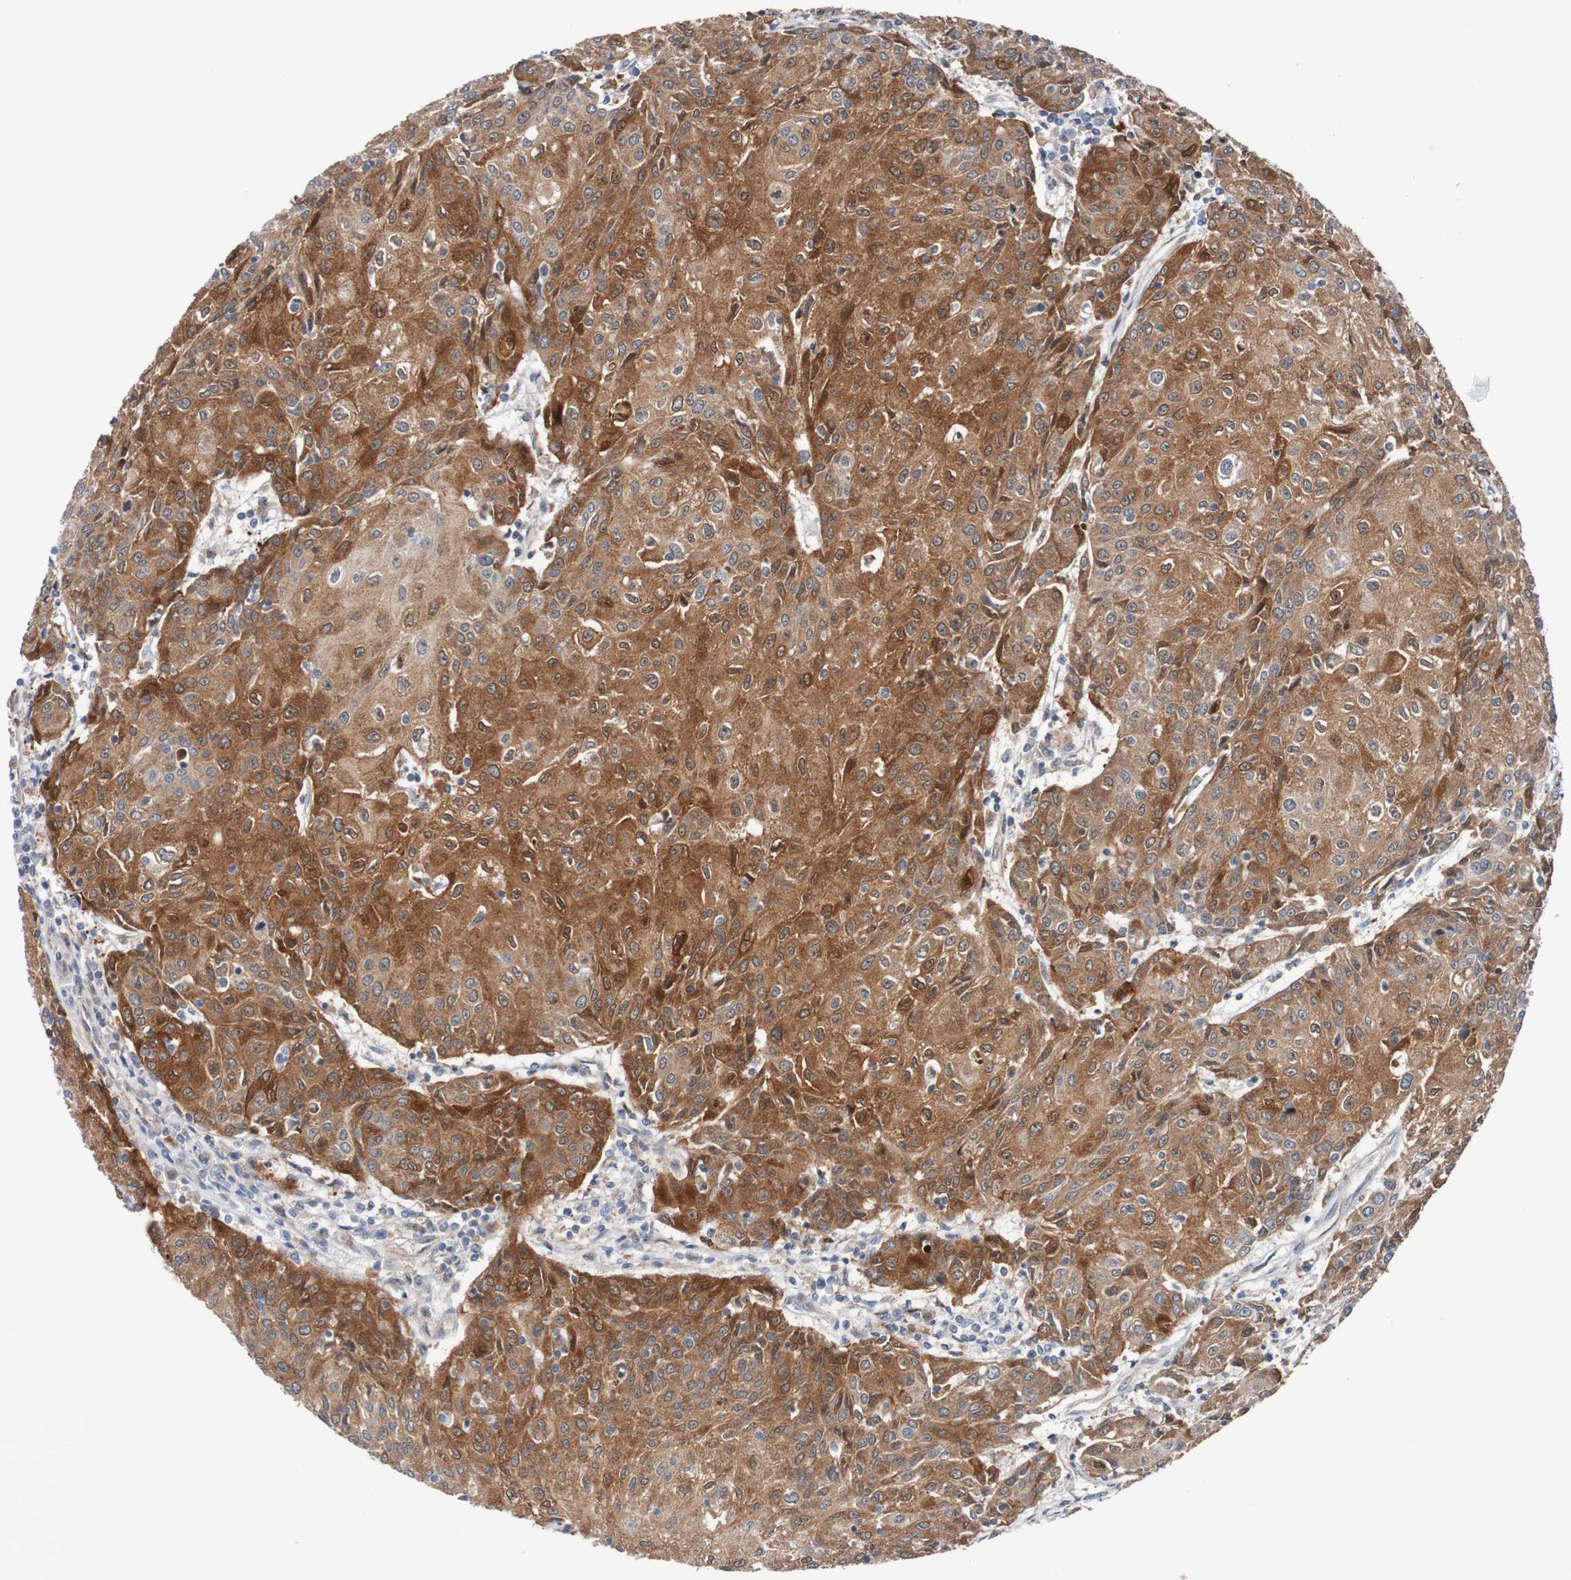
{"staining": {"intensity": "moderate", "quantity": ">75%", "location": "cytoplasmic/membranous"}, "tissue": "urothelial cancer", "cell_type": "Tumor cells", "image_type": "cancer", "snomed": [{"axis": "morphology", "description": "Urothelial carcinoma, High grade"}, {"axis": "topography", "description": "Urinary bladder"}], "caption": "A micrograph of urothelial carcinoma (high-grade) stained for a protein exhibits moderate cytoplasmic/membranous brown staining in tumor cells.", "gene": "RIGI", "patient": {"sex": "female", "age": 85}}